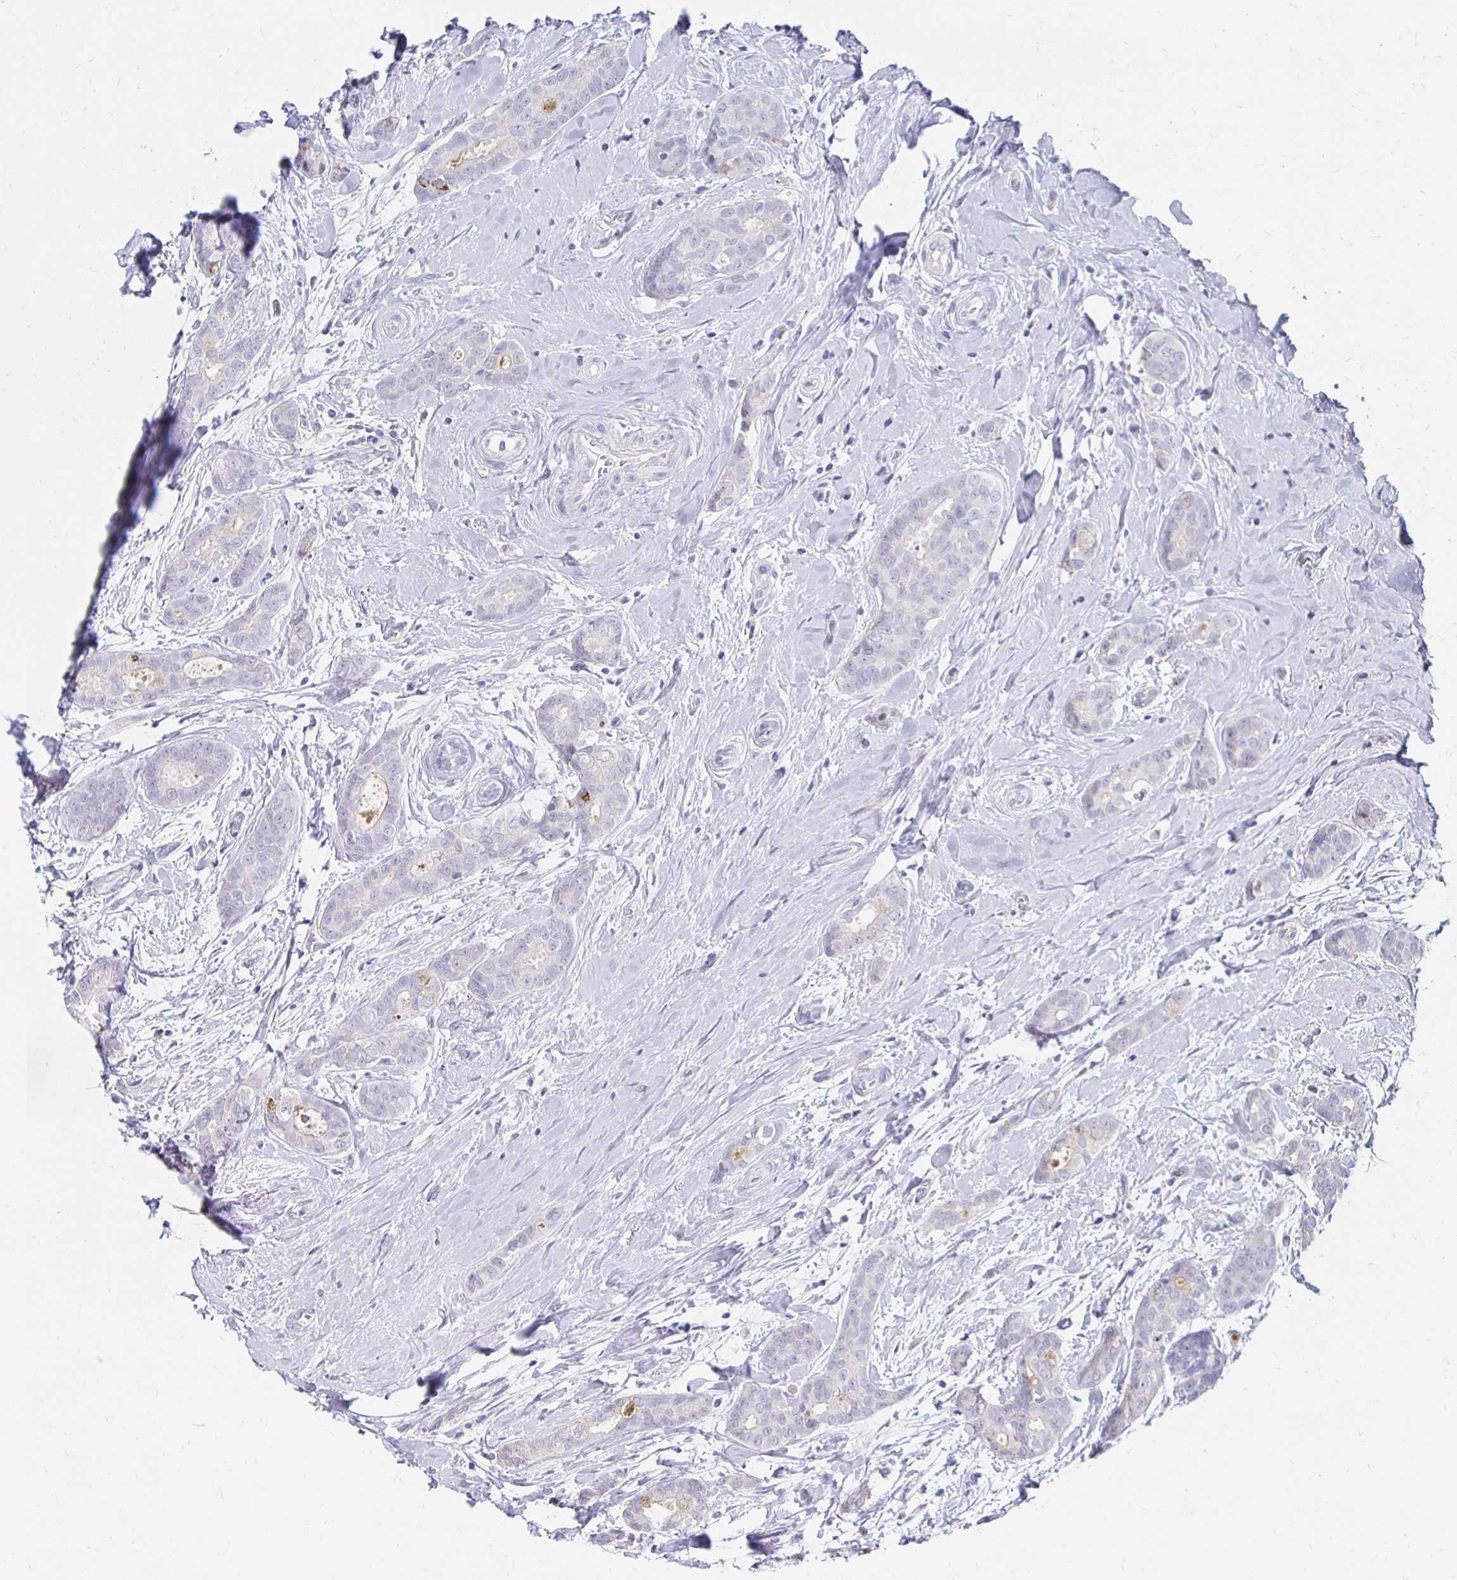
{"staining": {"intensity": "negative", "quantity": "none", "location": "none"}, "tissue": "breast cancer", "cell_type": "Tumor cells", "image_type": "cancer", "snomed": [{"axis": "morphology", "description": "Duct carcinoma"}, {"axis": "topography", "description": "Breast"}], "caption": "This is an immunohistochemistry photomicrograph of breast invasive ductal carcinoma. There is no positivity in tumor cells.", "gene": "NOCT", "patient": {"sex": "female", "age": 45}}